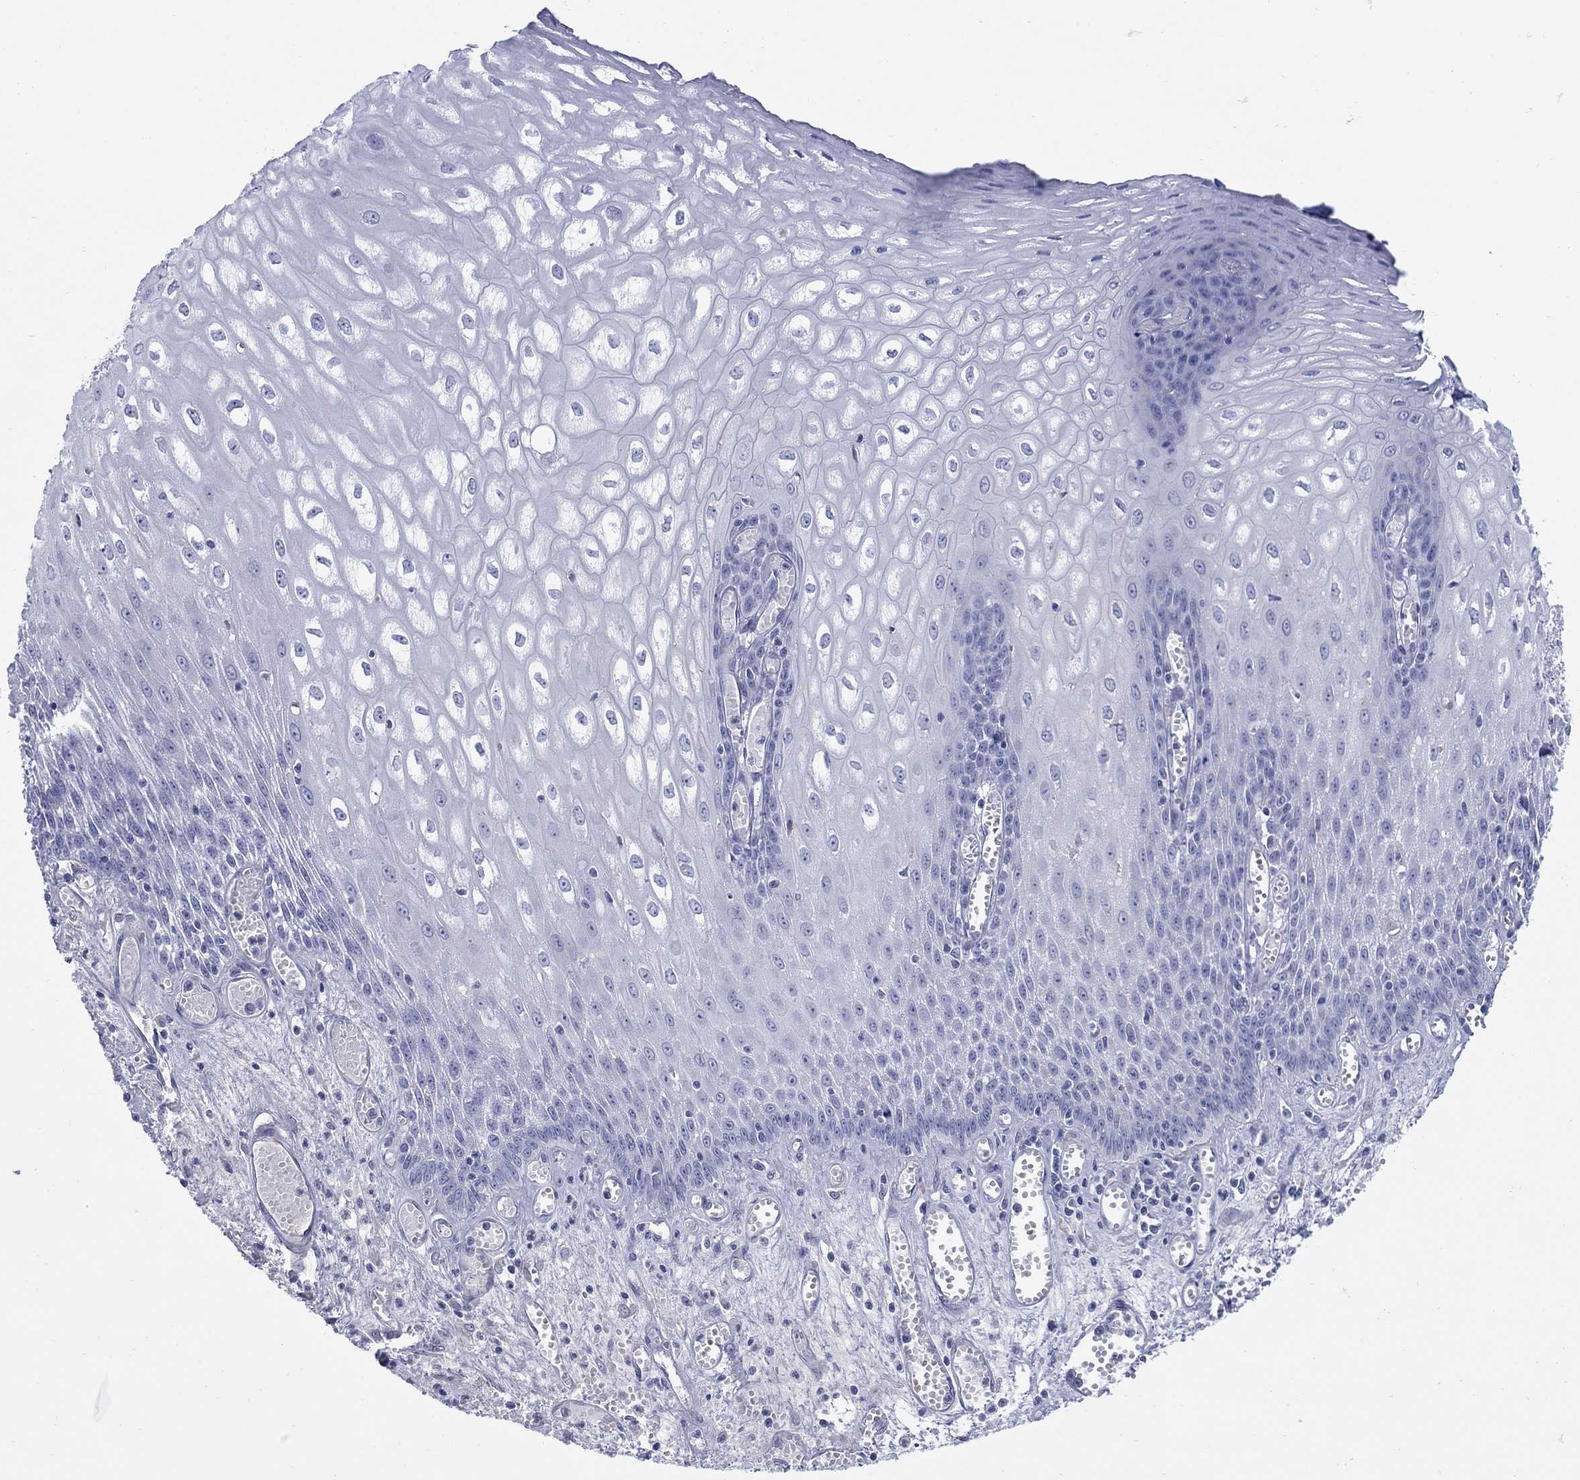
{"staining": {"intensity": "negative", "quantity": "none", "location": "none"}, "tissue": "esophagus", "cell_type": "Squamous epithelial cells", "image_type": "normal", "snomed": [{"axis": "morphology", "description": "Normal tissue, NOS"}, {"axis": "topography", "description": "Esophagus"}], "caption": "High magnification brightfield microscopy of benign esophagus stained with DAB (3,3'-diaminobenzidine) (brown) and counterstained with hematoxylin (blue): squamous epithelial cells show no significant expression.", "gene": "REEP2", "patient": {"sex": "male", "age": 58}}